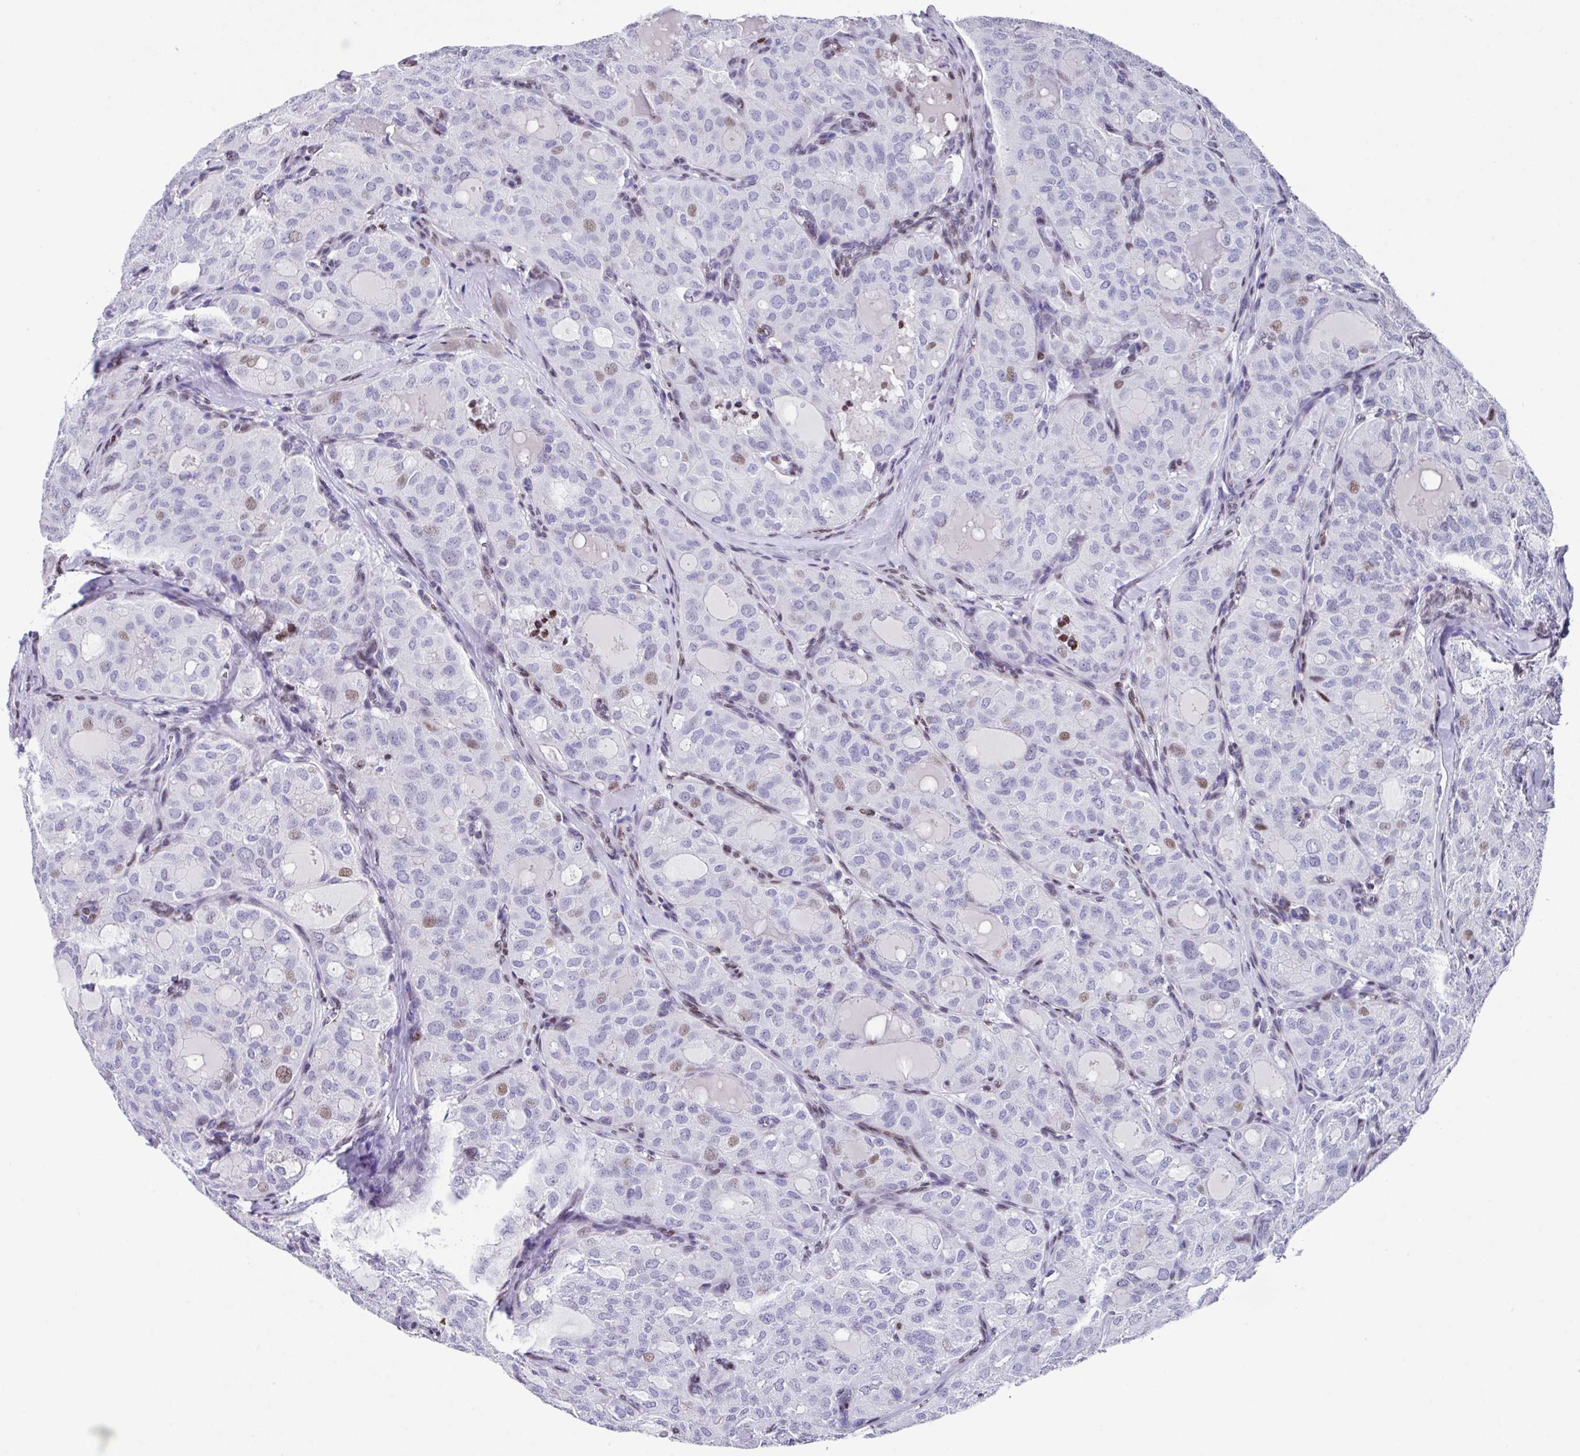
{"staining": {"intensity": "moderate", "quantity": "<25%", "location": "nuclear"}, "tissue": "thyroid cancer", "cell_type": "Tumor cells", "image_type": "cancer", "snomed": [{"axis": "morphology", "description": "Follicular adenoma carcinoma, NOS"}, {"axis": "topography", "description": "Thyroid gland"}], "caption": "Immunohistochemistry (IHC) micrograph of human thyroid cancer stained for a protein (brown), which displays low levels of moderate nuclear expression in about <25% of tumor cells.", "gene": "TCF3", "patient": {"sex": "male", "age": 75}}